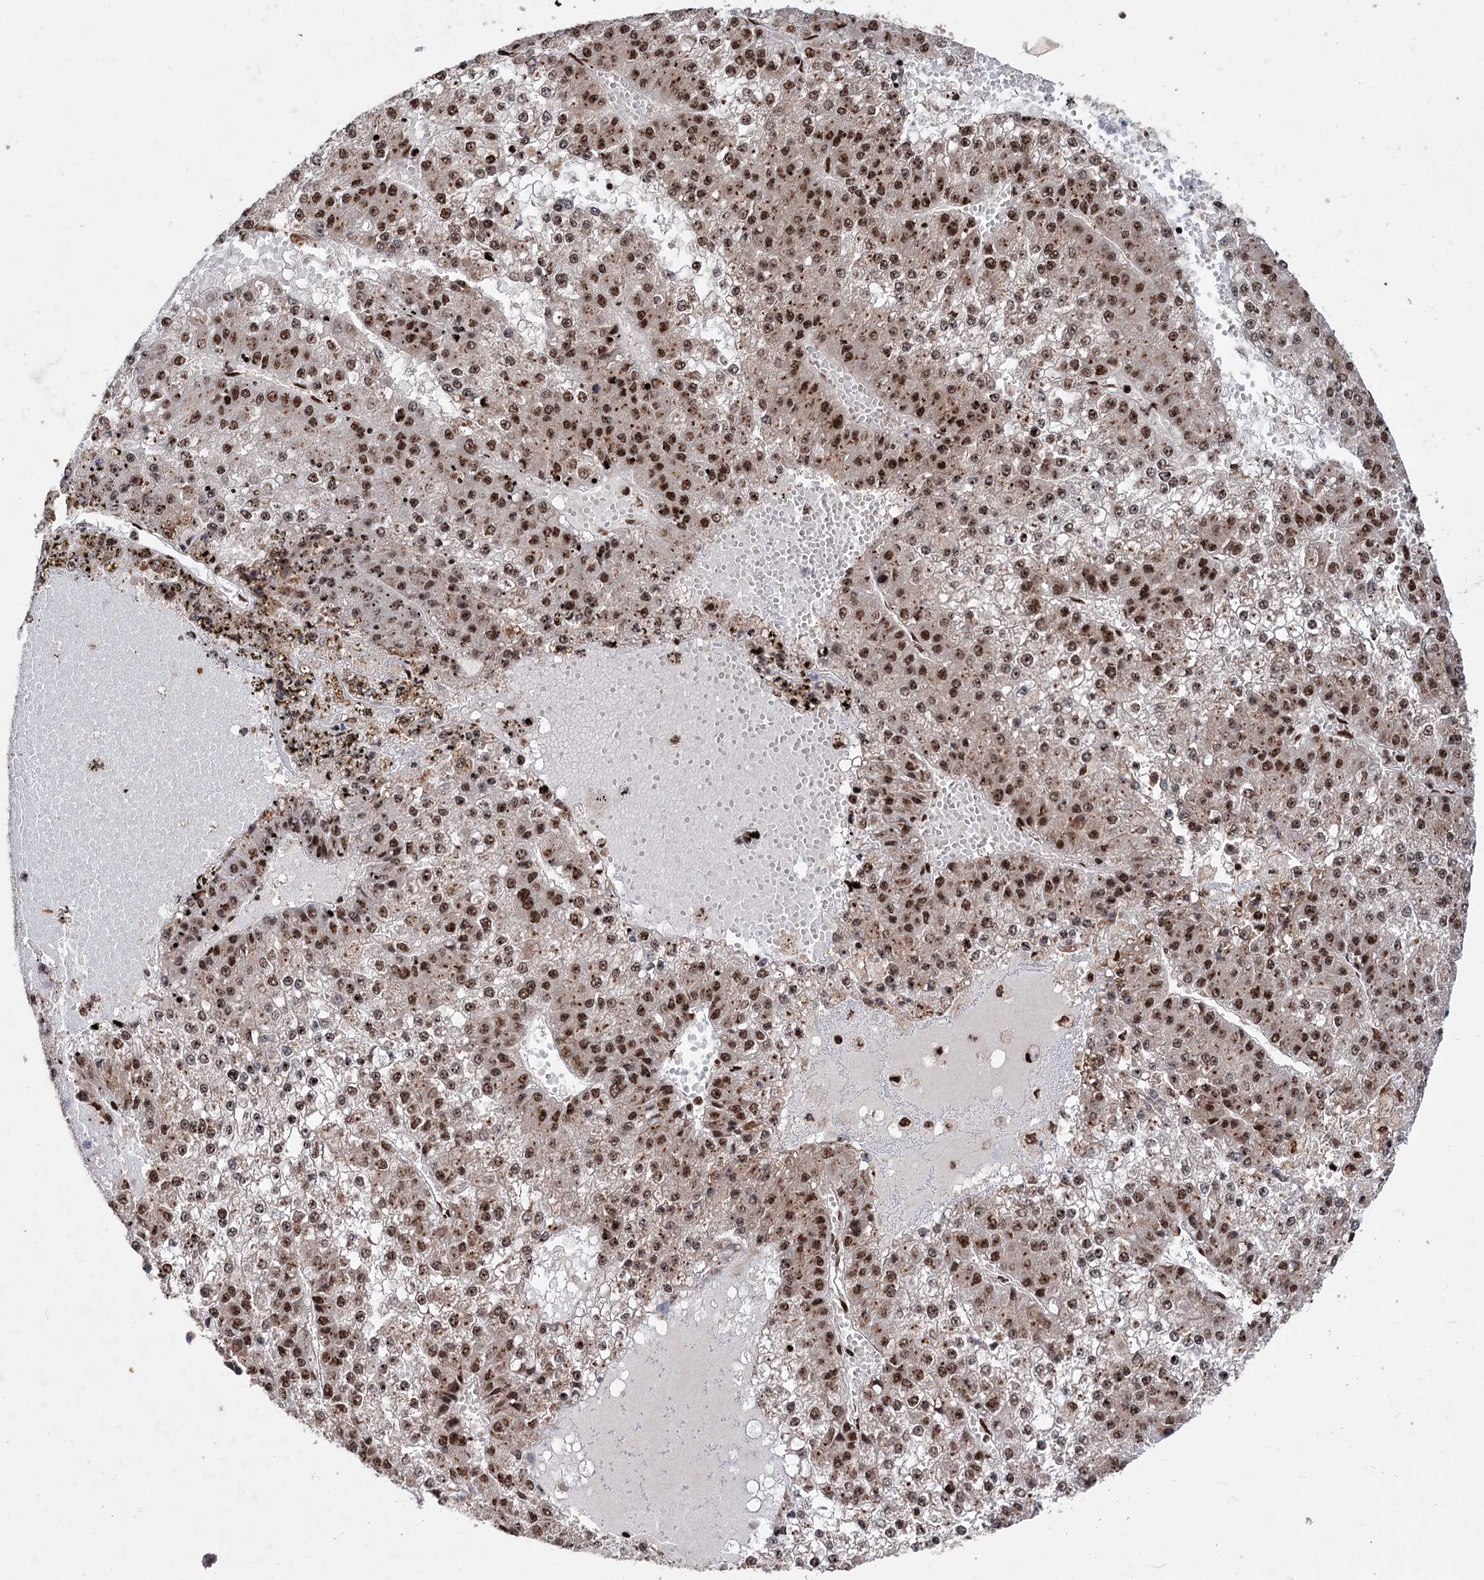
{"staining": {"intensity": "strong", "quantity": ">75%", "location": "nuclear"}, "tissue": "liver cancer", "cell_type": "Tumor cells", "image_type": "cancer", "snomed": [{"axis": "morphology", "description": "Carcinoma, Hepatocellular, NOS"}, {"axis": "topography", "description": "Liver"}], "caption": "Liver hepatocellular carcinoma stained with a protein marker displays strong staining in tumor cells.", "gene": "MAML1", "patient": {"sex": "female", "age": 73}}